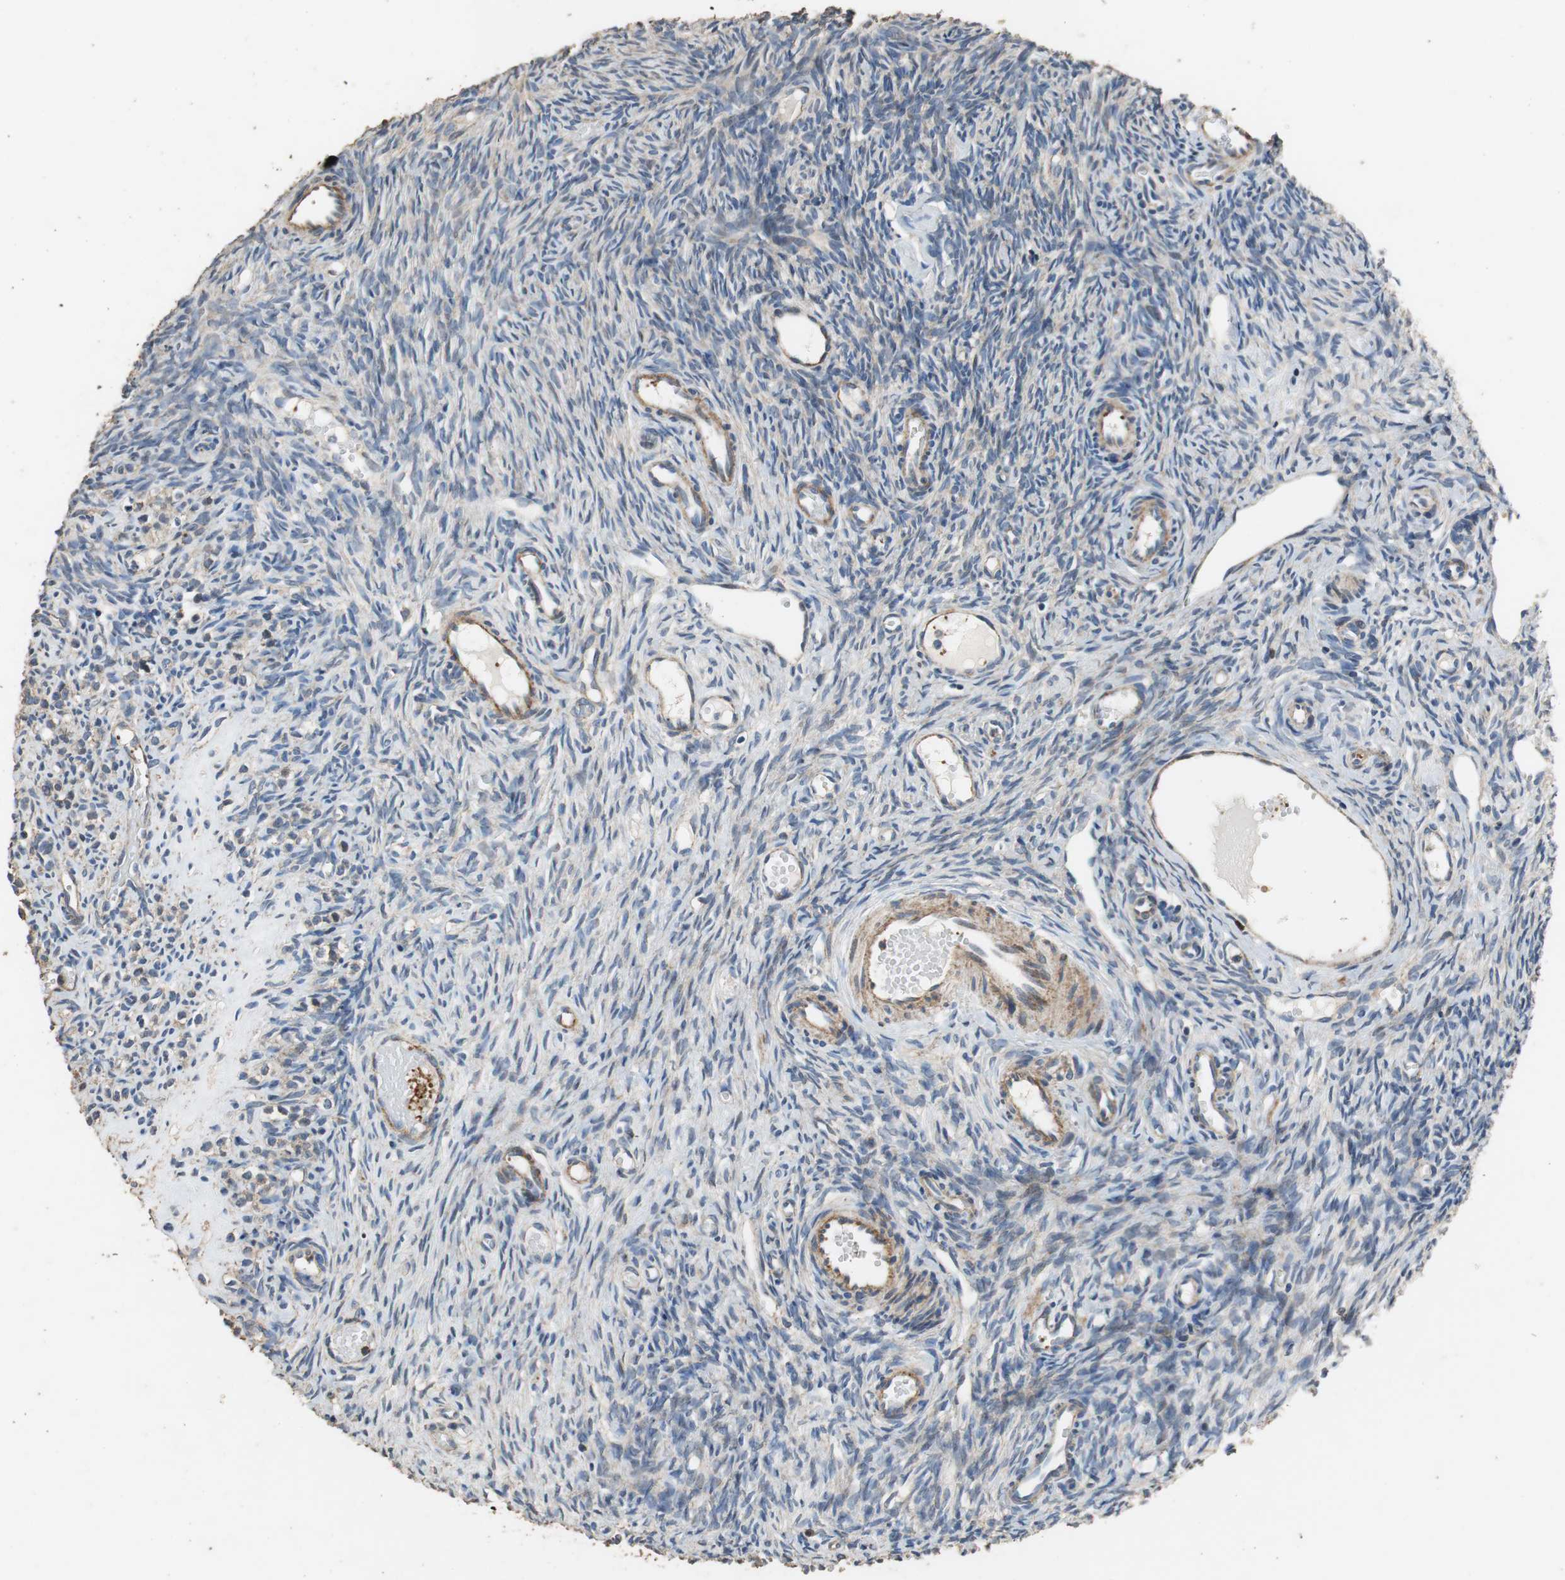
{"staining": {"intensity": "weak", "quantity": ">75%", "location": "cytoplasmic/membranous"}, "tissue": "ovary", "cell_type": "Ovarian stroma cells", "image_type": "normal", "snomed": [{"axis": "morphology", "description": "Normal tissue, NOS"}, {"axis": "topography", "description": "Ovary"}], "caption": "IHC staining of benign ovary, which exhibits low levels of weak cytoplasmic/membranous positivity in about >75% of ovarian stroma cells indicating weak cytoplasmic/membranous protein staining. The staining was performed using DAB (3,3'-diaminobenzidine) (brown) for protein detection and nuclei were counterstained in hematoxylin (blue).", "gene": "PRKRA", "patient": {"sex": "female", "age": 35}}